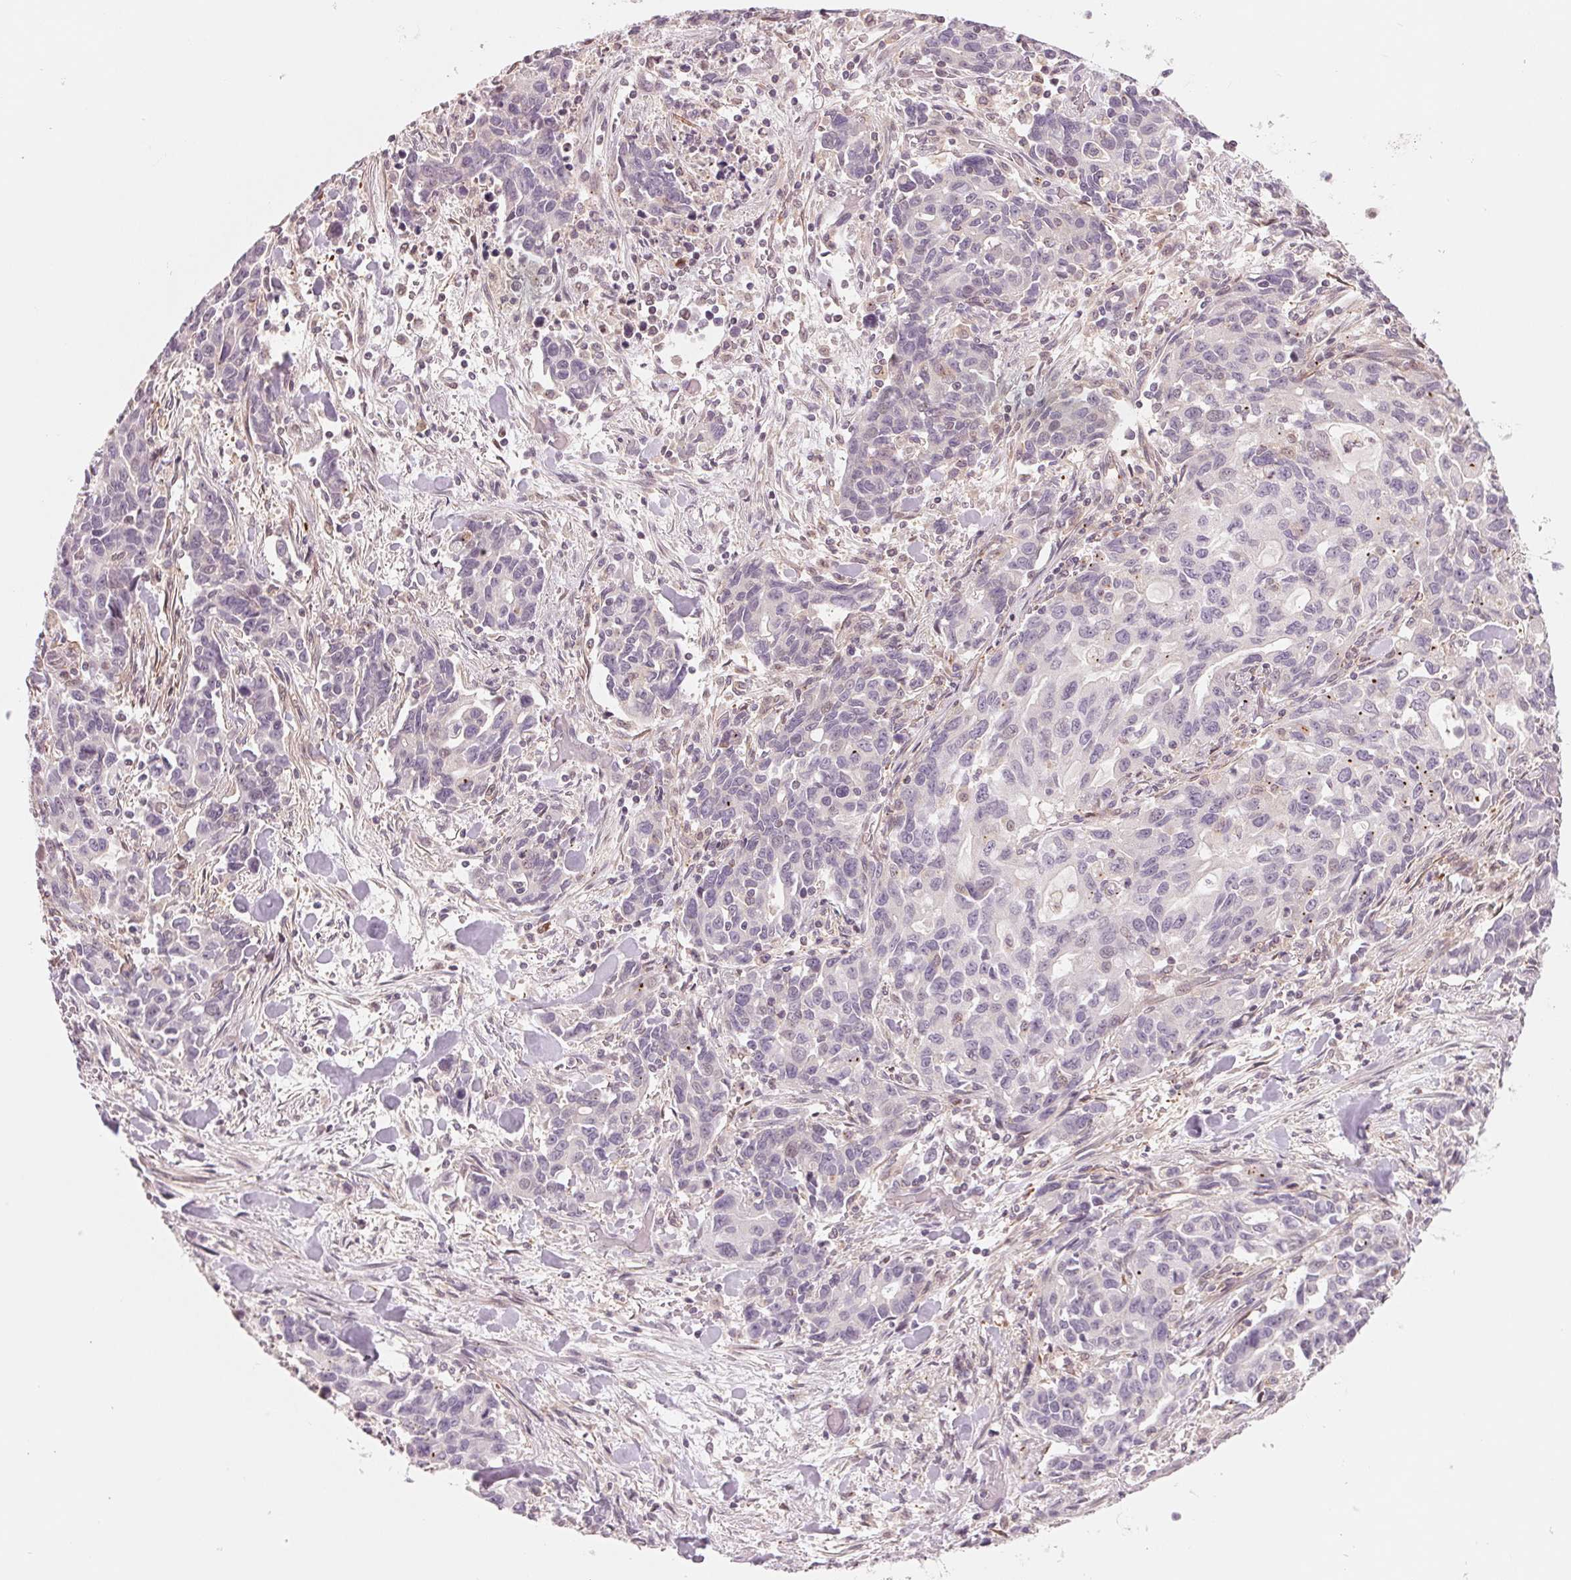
{"staining": {"intensity": "negative", "quantity": "none", "location": "none"}, "tissue": "stomach cancer", "cell_type": "Tumor cells", "image_type": "cancer", "snomed": [{"axis": "morphology", "description": "Adenocarcinoma, NOS"}, {"axis": "topography", "description": "Stomach, upper"}], "caption": "Stomach cancer was stained to show a protein in brown. There is no significant expression in tumor cells.", "gene": "SLC17A4", "patient": {"sex": "male", "age": 85}}